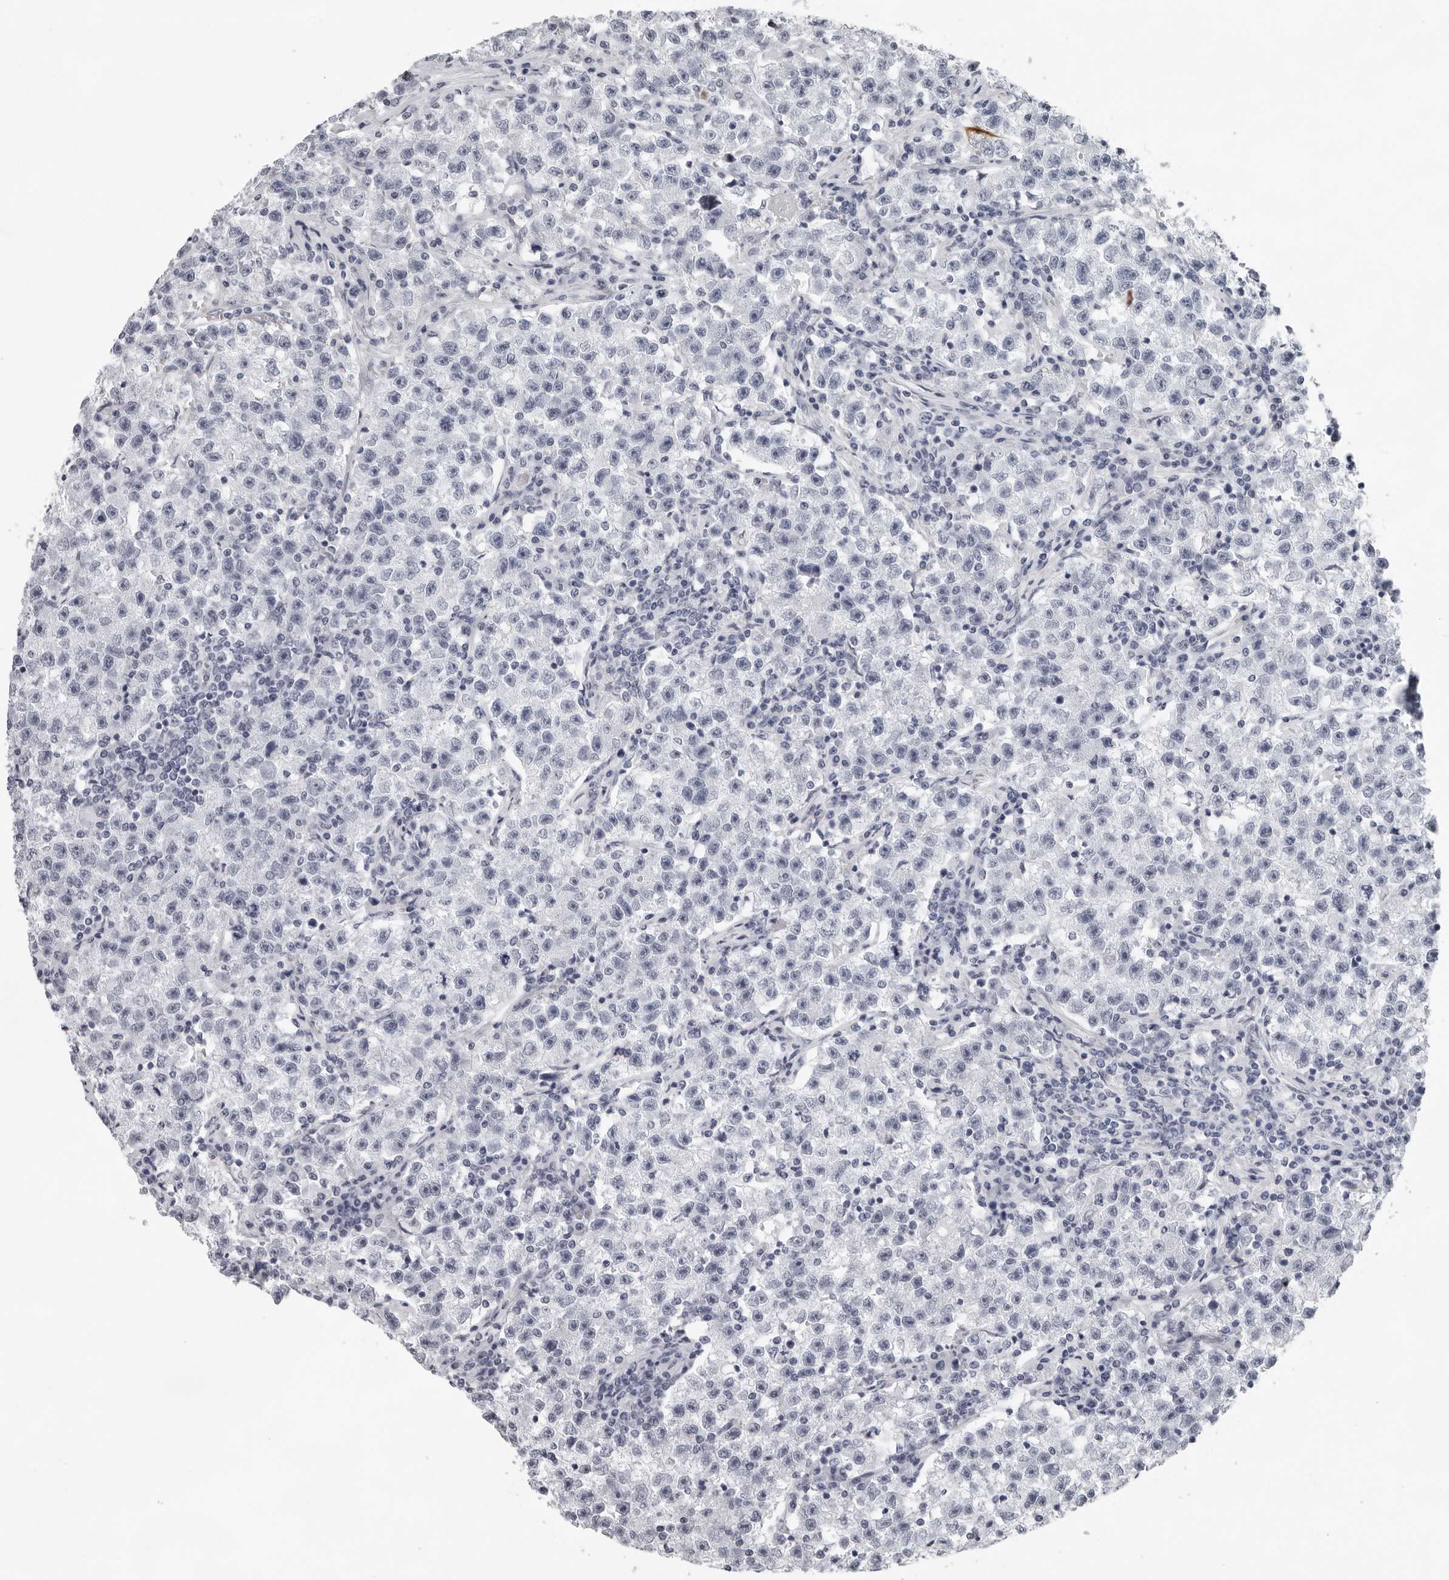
{"staining": {"intensity": "negative", "quantity": "none", "location": "none"}, "tissue": "testis cancer", "cell_type": "Tumor cells", "image_type": "cancer", "snomed": [{"axis": "morphology", "description": "Seminoma, NOS"}, {"axis": "topography", "description": "Testis"}], "caption": "Immunohistochemistry (IHC) micrograph of neoplastic tissue: testis cancer (seminoma) stained with DAB displays no significant protein staining in tumor cells.", "gene": "CCDC28B", "patient": {"sex": "male", "age": 22}}